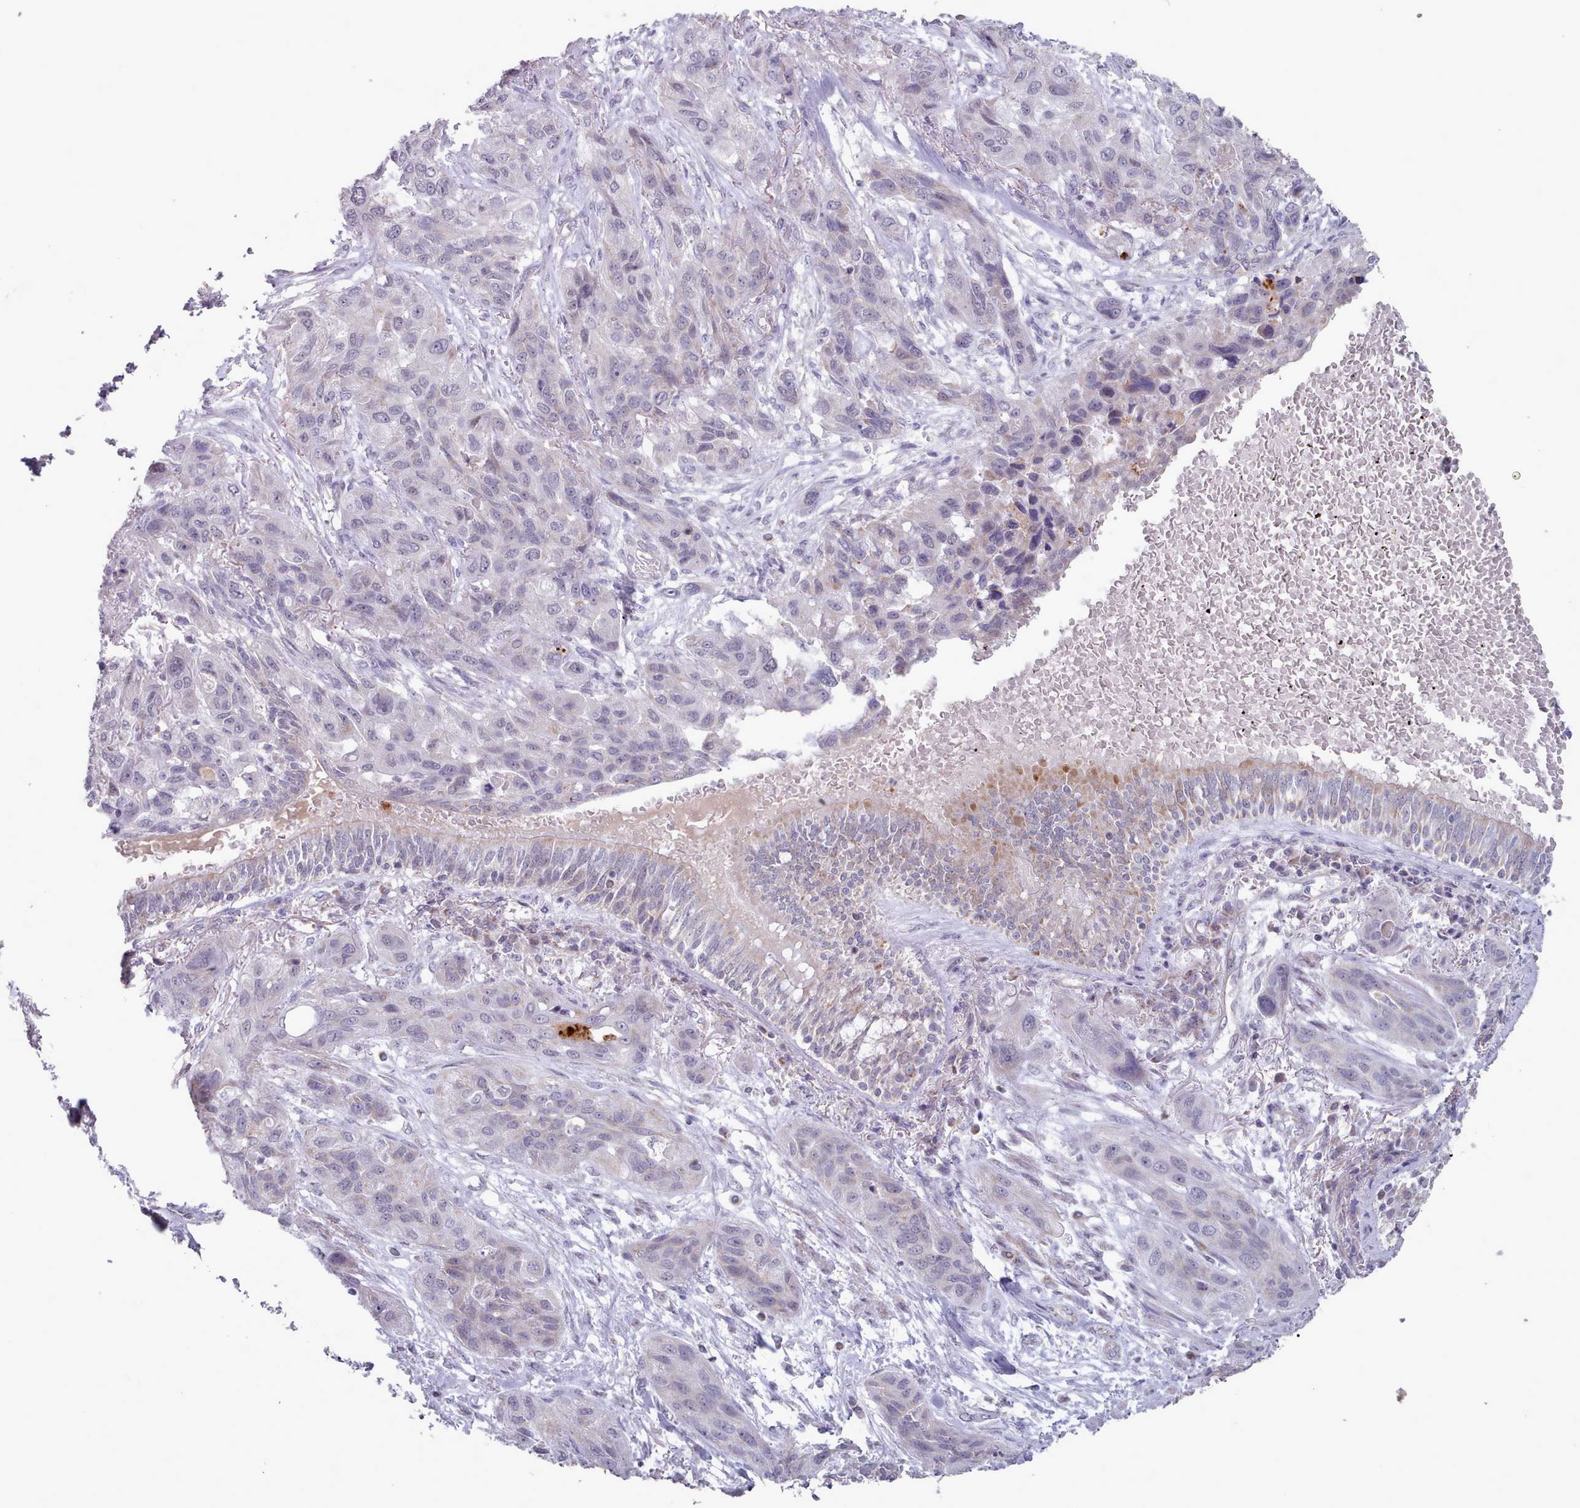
{"staining": {"intensity": "negative", "quantity": "none", "location": "none"}, "tissue": "lung cancer", "cell_type": "Tumor cells", "image_type": "cancer", "snomed": [{"axis": "morphology", "description": "Squamous cell carcinoma, NOS"}, {"axis": "topography", "description": "Lung"}], "caption": "A photomicrograph of human squamous cell carcinoma (lung) is negative for staining in tumor cells.", "gene": "TRARG1", "patient": {"sex": "female", "age": 70}}